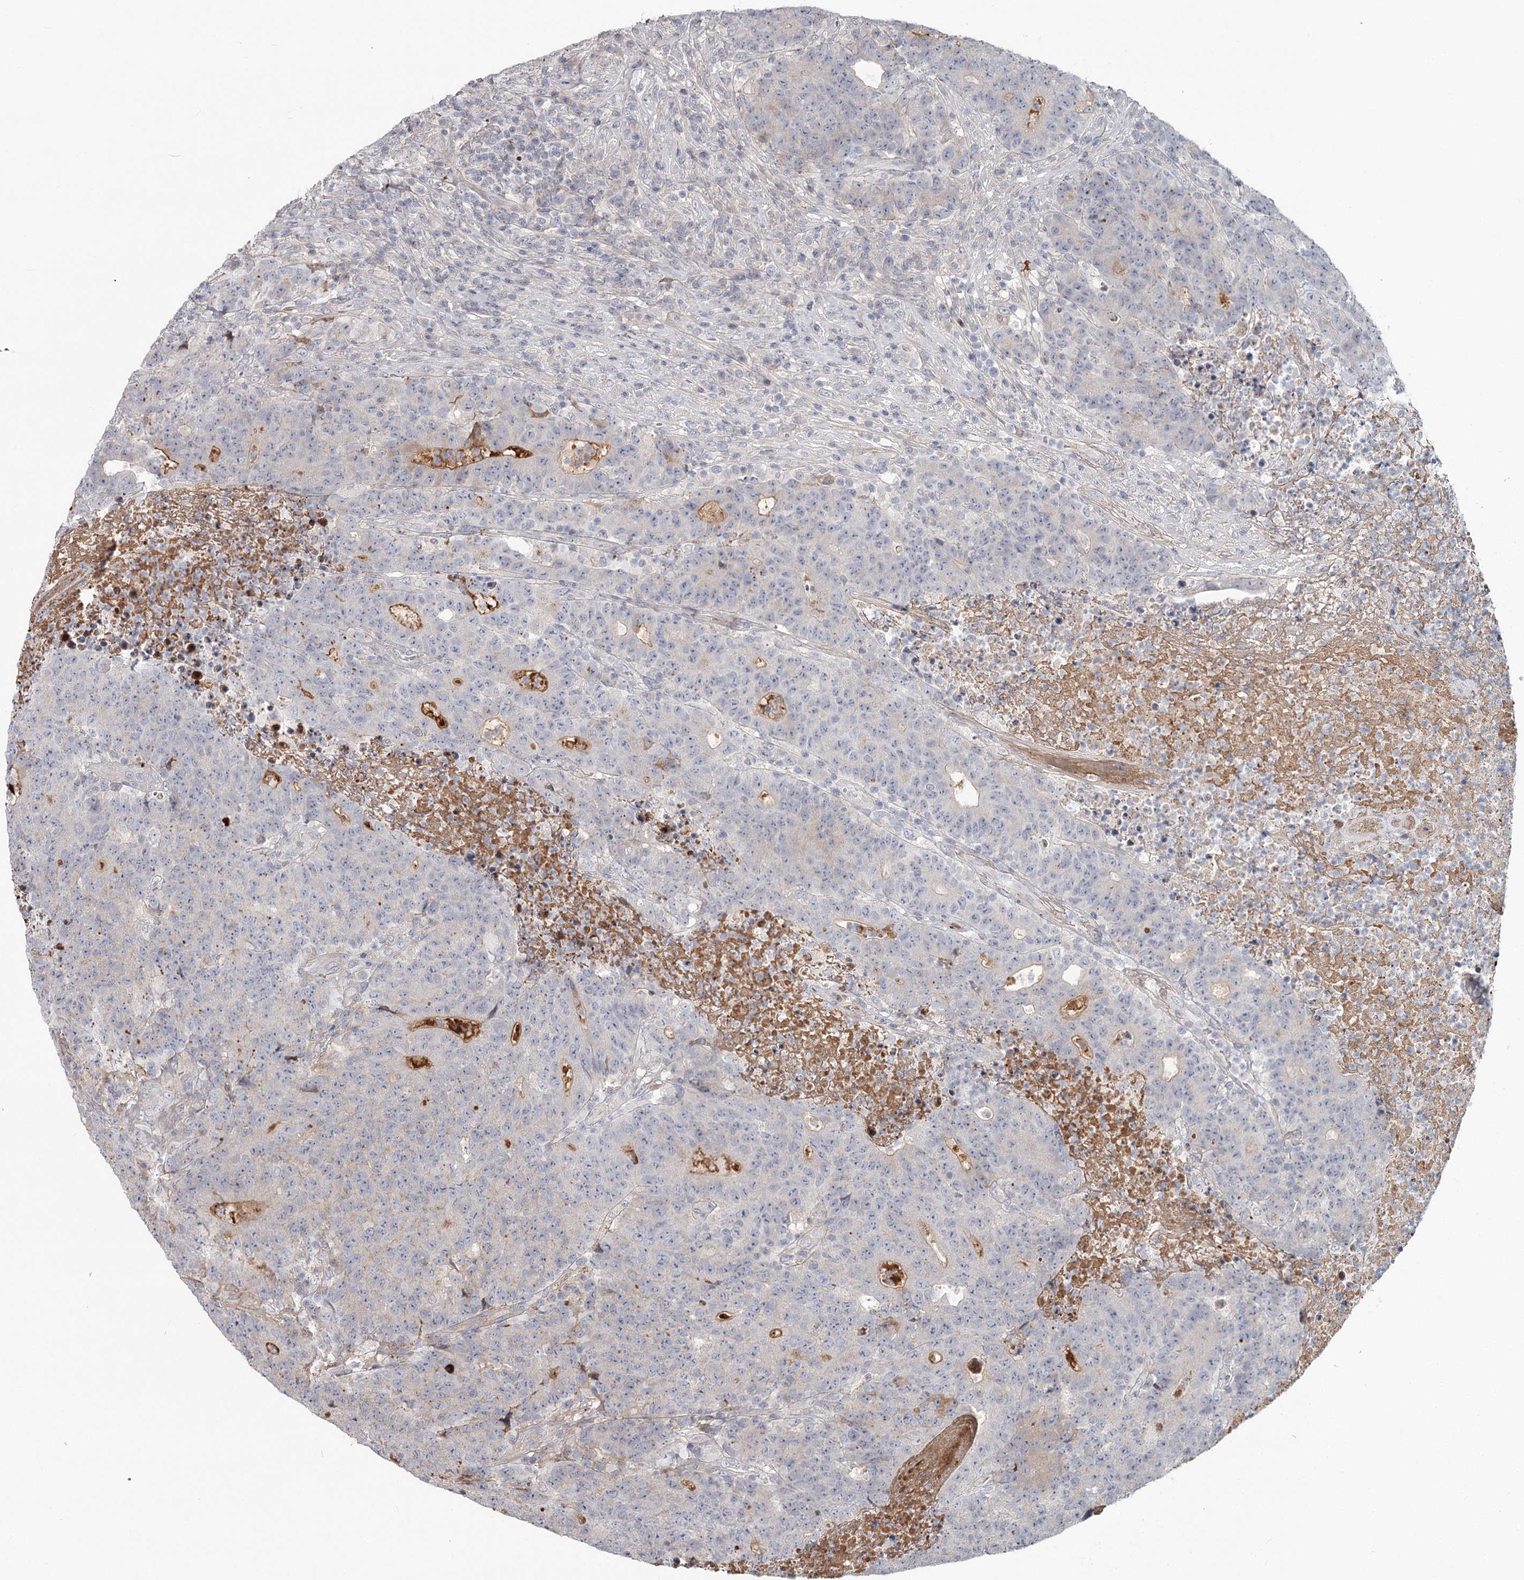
{"staining": {"intensity": "negative", "quantity": "none", "location": "none"}, "tissue": "colorectal cancer", "cell_type": "Tumor cells", "image_type": "cancer", "snomed": [{"axis": "morphology", "description": "Adenocarcinoma, NOS"}, {"axis": "topography", "description": "Colon"}], "caption": "This image is of colorectal cancer stained with IHC to label a protein in brown with the nuclei are counter-stained blue. There is no expression in tumor cells. (DAB (3,3'-diaminobenzidine) IHC visualized using brightfield microscopy, high magnification).", "gene": "DHRS9", "patient": {"sex": "female", "age": 75}}